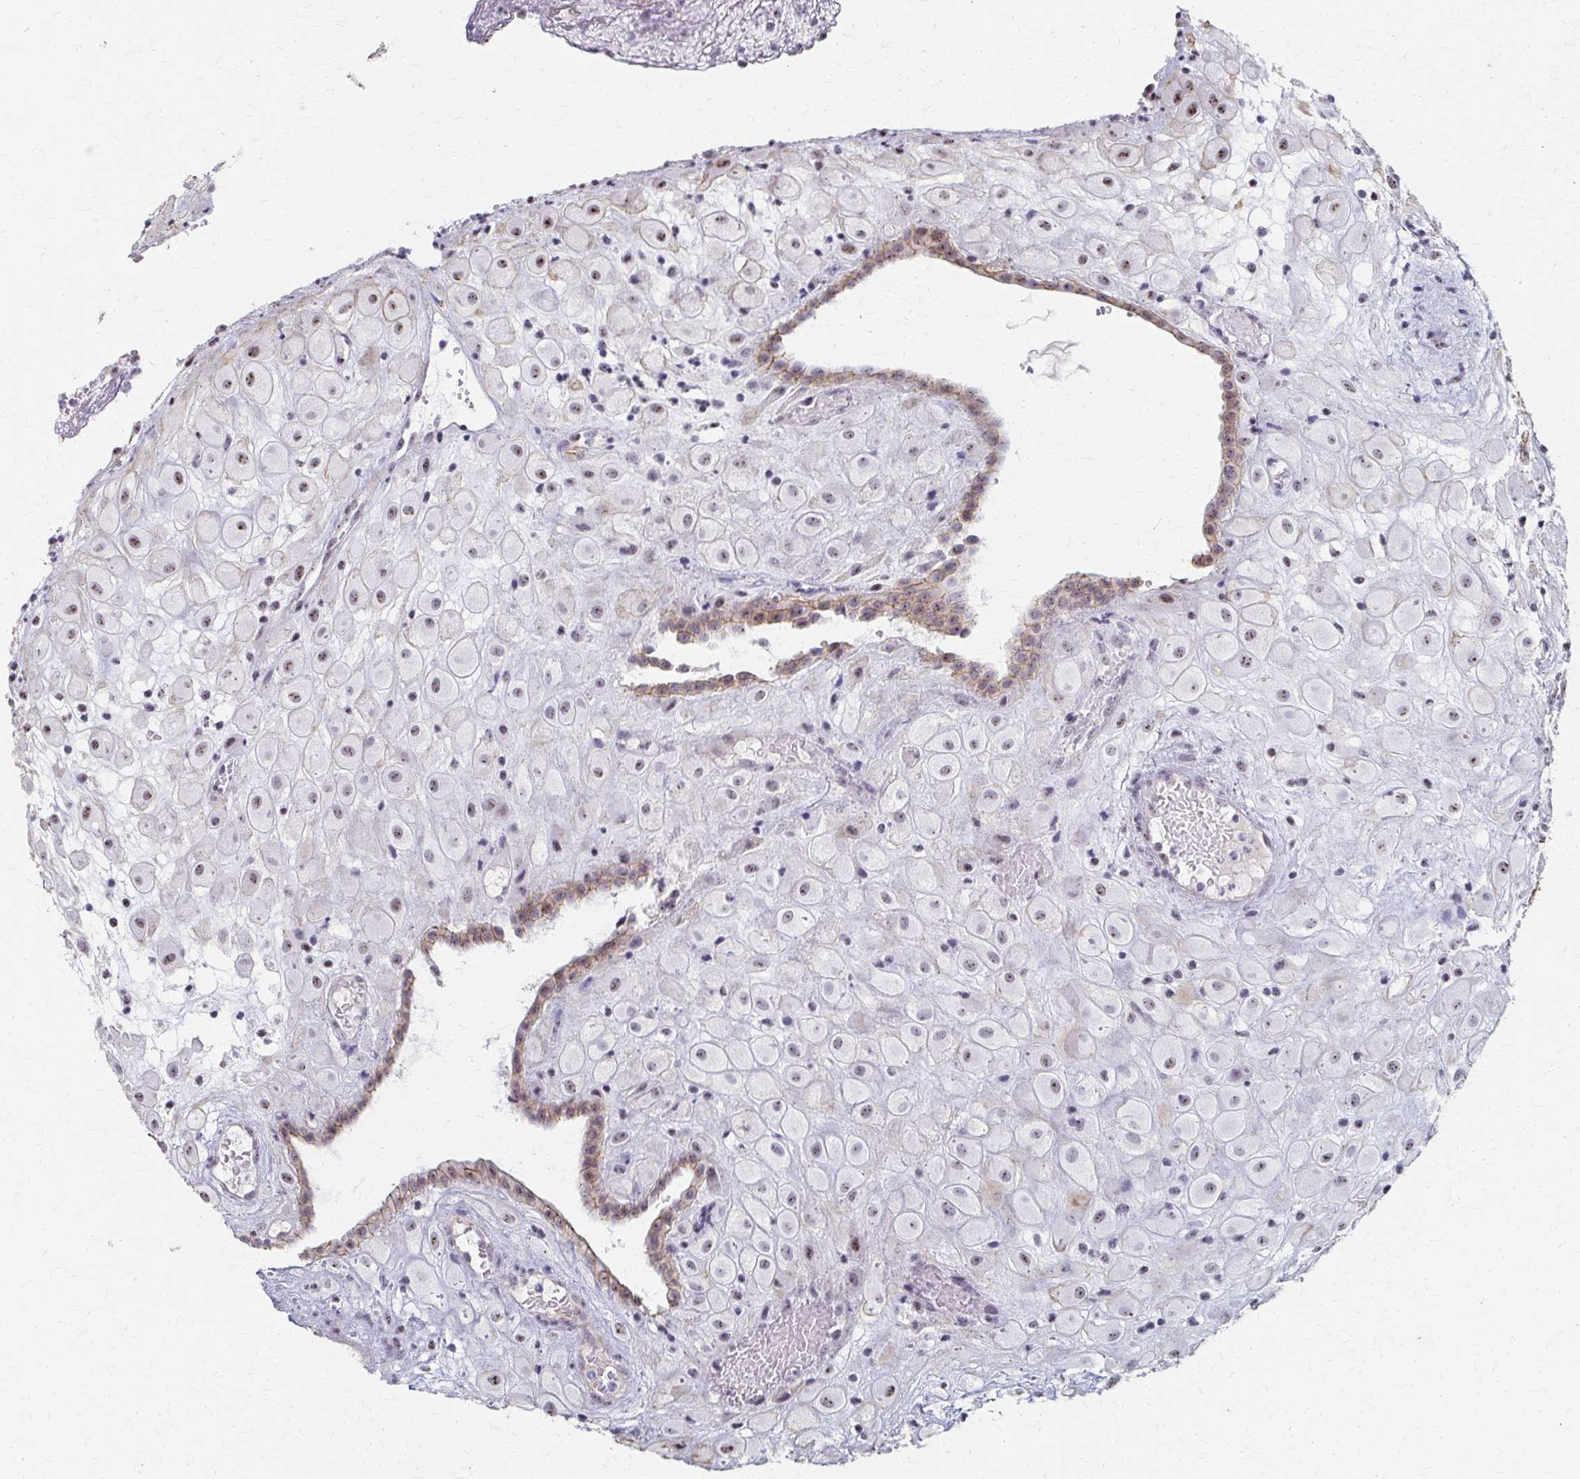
{"staining": {"intensity": "weak", "quantity": "25%-75%", "location": "nuclear"}, "tissue": "placenta", "cell_type": "Decidual cells", "image_type": "normal", "snomed": [{"axis": "morphology", "description": "Normal tissue, NOS"}, {"axis": "topography", "description": "Placenta"}], "caption": "Immunohistochemical staining of normal human placenta shows weak nuclear protein positivity in approximately 25%-75% of decidual cells.", "gene": "PES1", "patient": {"sex": "female", "age": 24}}